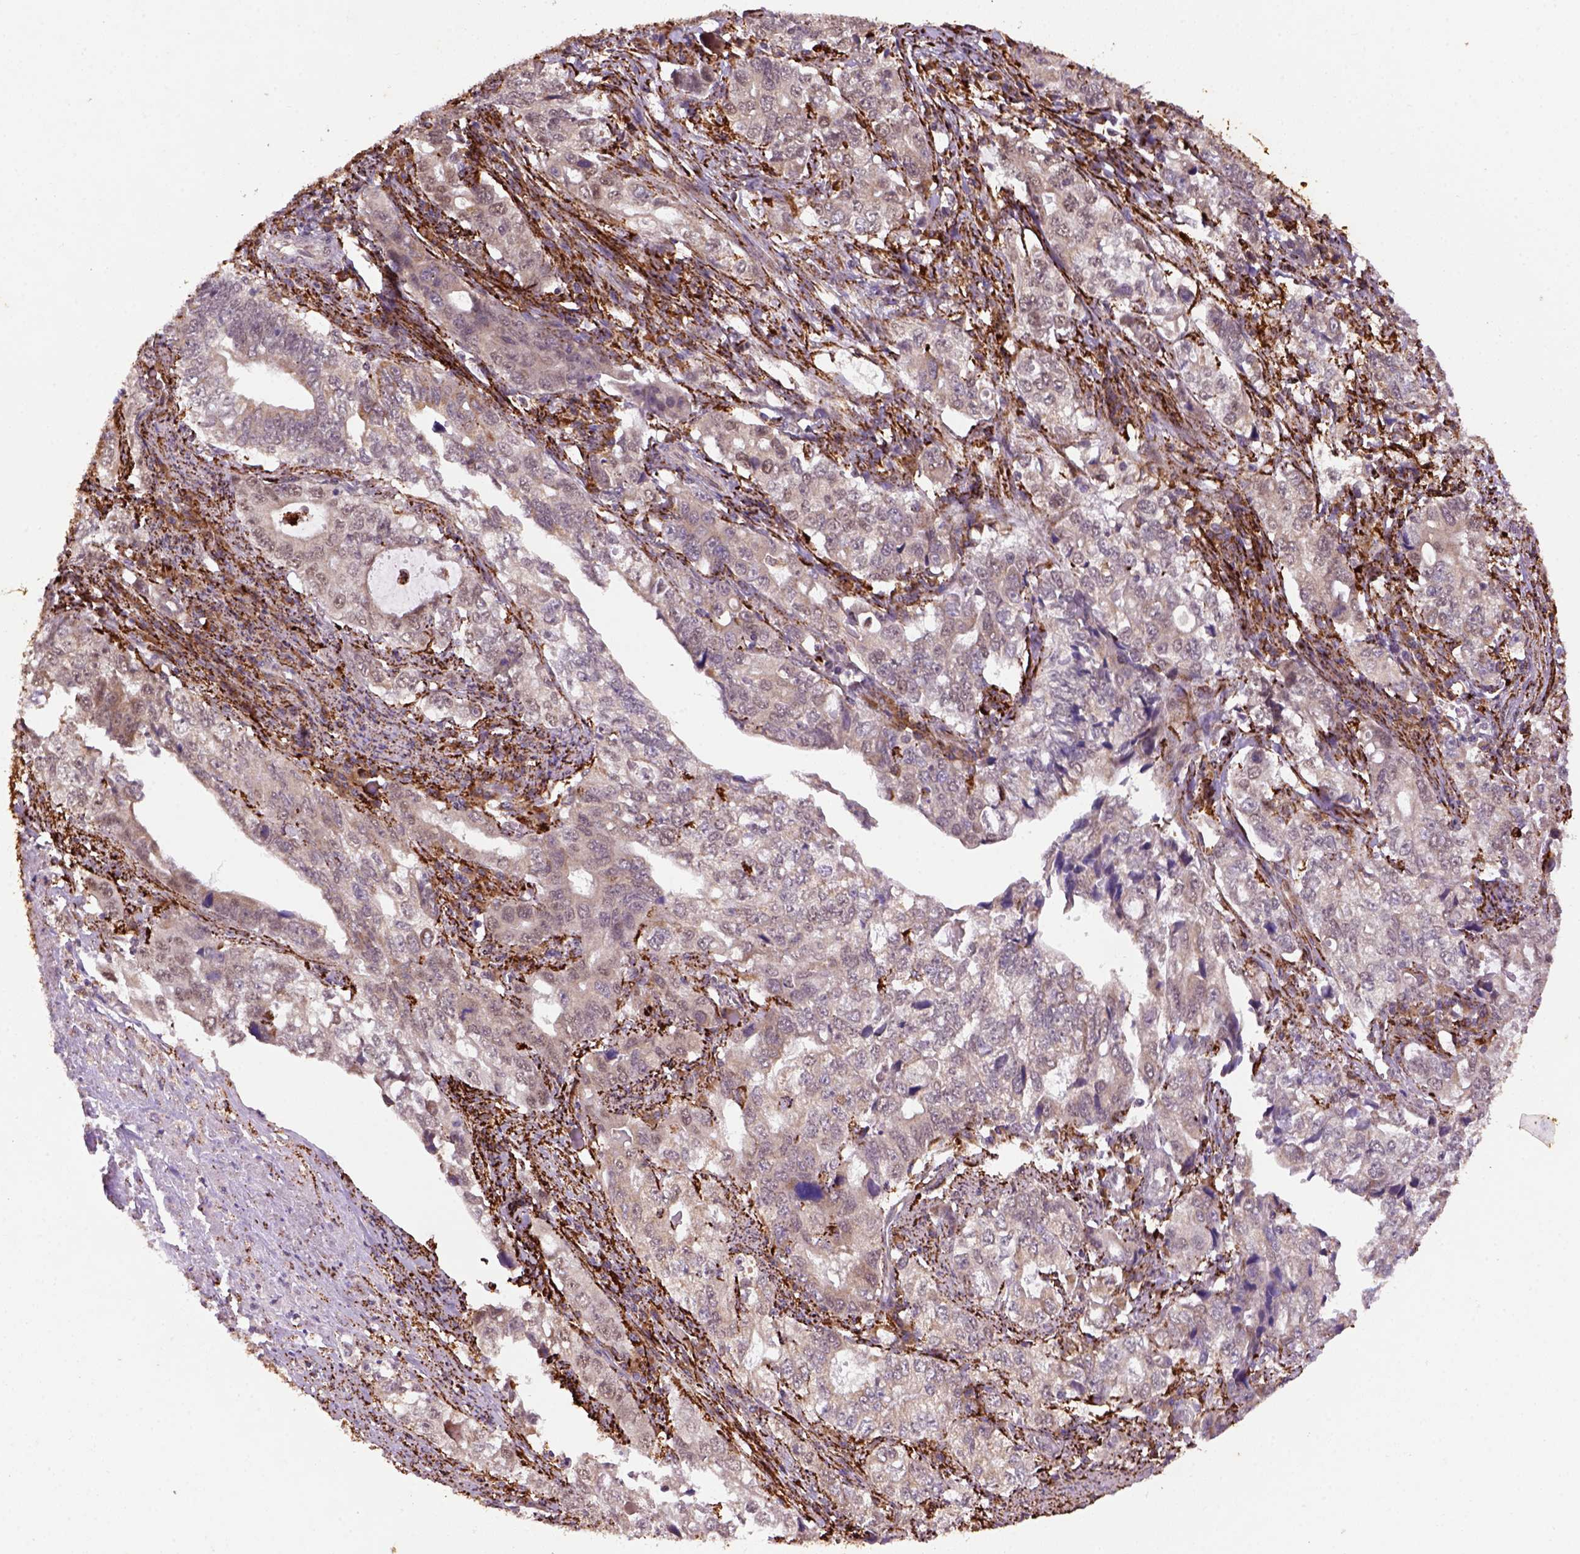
{"staining": {"intensity": "moderate", "quantity": "<25%", "location": "cytoplasmic/membranous"}, "tissue": "stomach cancer", "cell_type": "Tumor cells", "image_type": "cancer", "snomed": [{"axis": "morphology", "description": "Adenocarcinoma, NOS"}, {"axis": "topography", "description": "Stomach, lower"}], "caption": "Stomach cancer (adenocarcinoma) tissue reveals moderate cytoplasmic/membranous staining in about <25% of tumor cells, visualized by immunohistochemistry. (IHC, brightfield microscopy, high magnification).", "gene": "FZD7", "patient": {"sex": "female", "age": 72}}